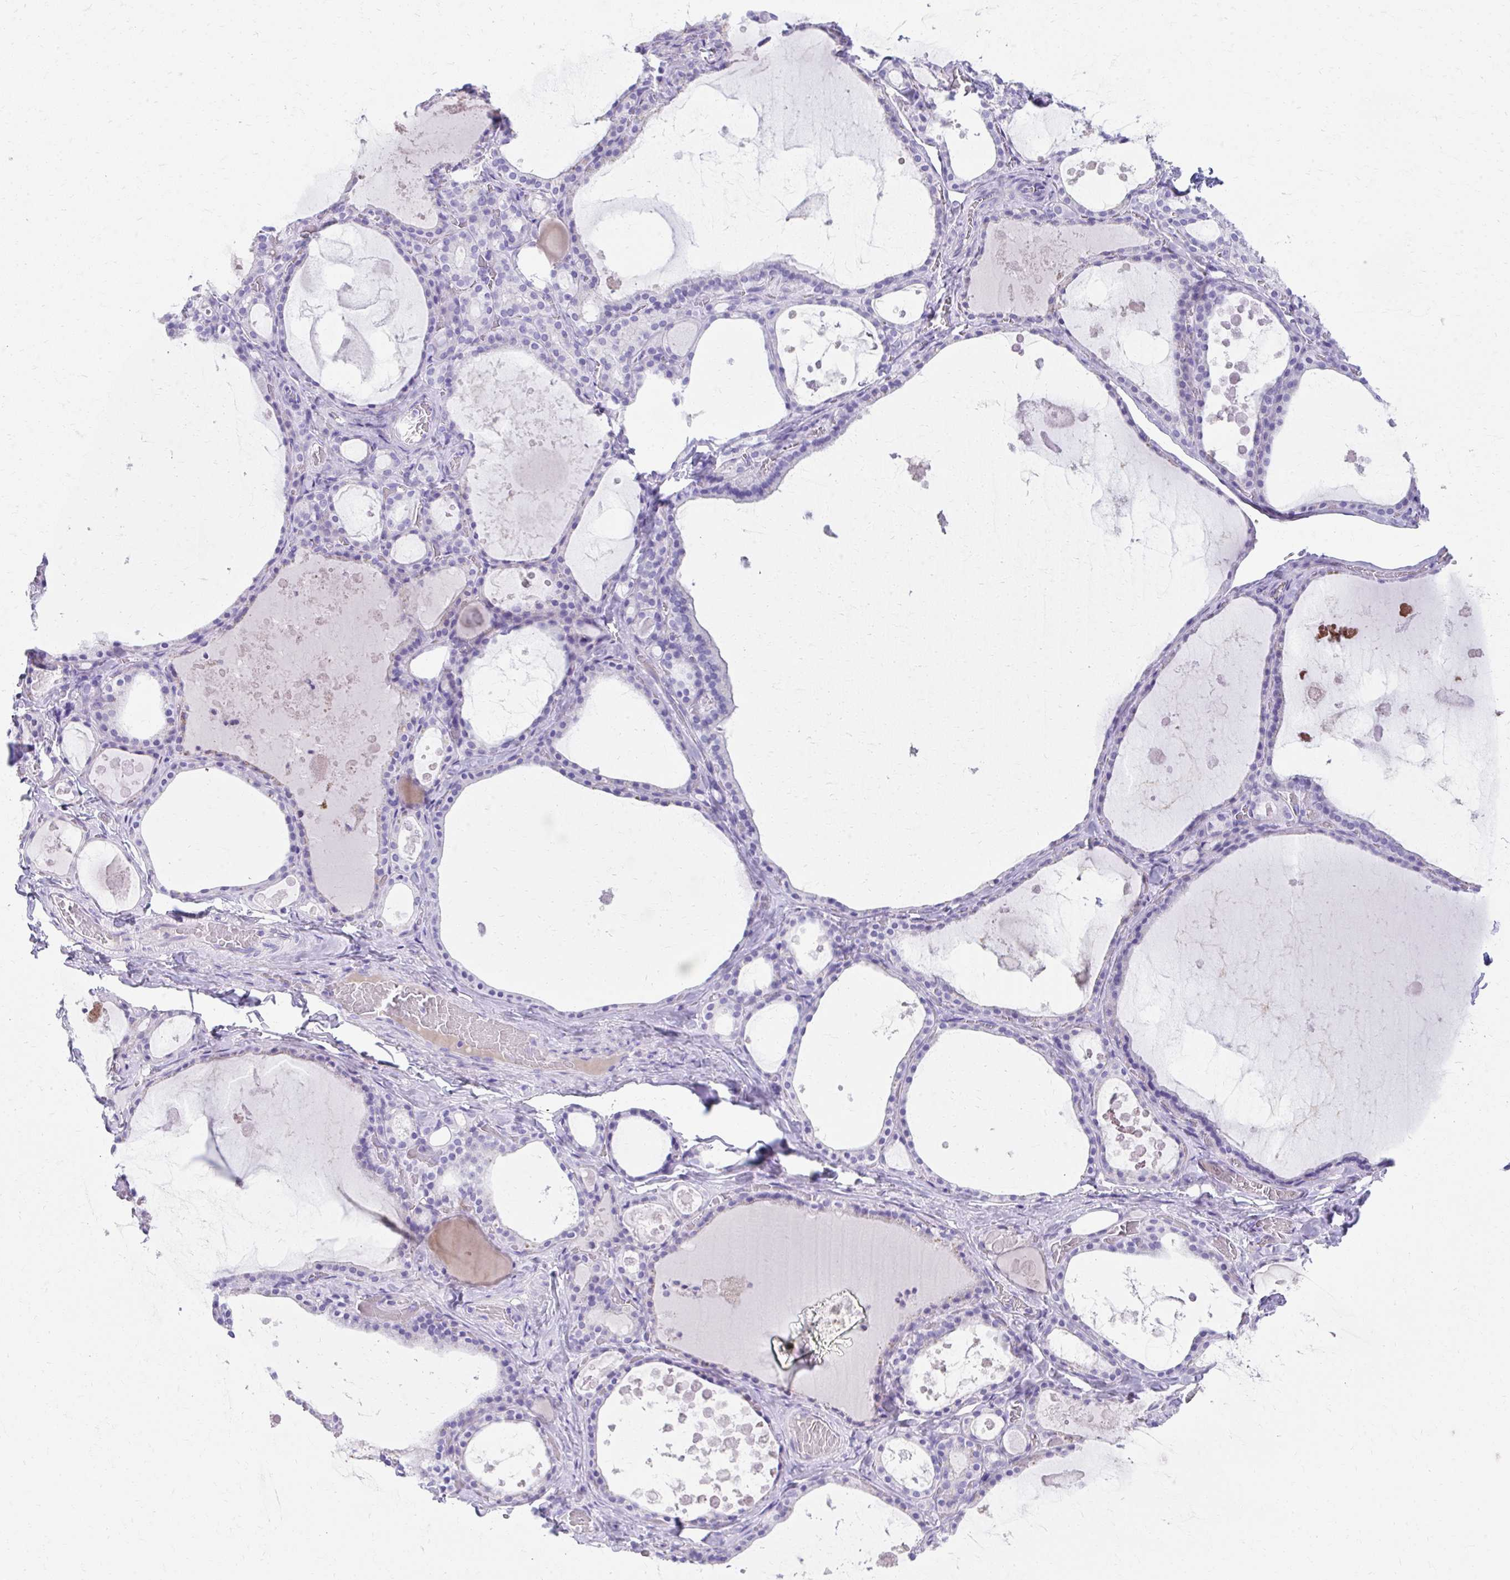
{"staining": {"intensity": "negative", "quantity": "none", "location": "none"}, "tissue": "thyroid gland", "cell_type": "Glandular cells", "image_type": "normal", "snomed": [{"axis": "morphology", "description": "Normal tissue, NOS"}, {"axis": "topography", "description": "Thyroid gland"}], "caption": "This is an IHC histopathology image of normal human thyroid gland. There is no staining in glandular cells.", "gene": "SEC14L3", "patient": {"sex": "male", "age": 56}}